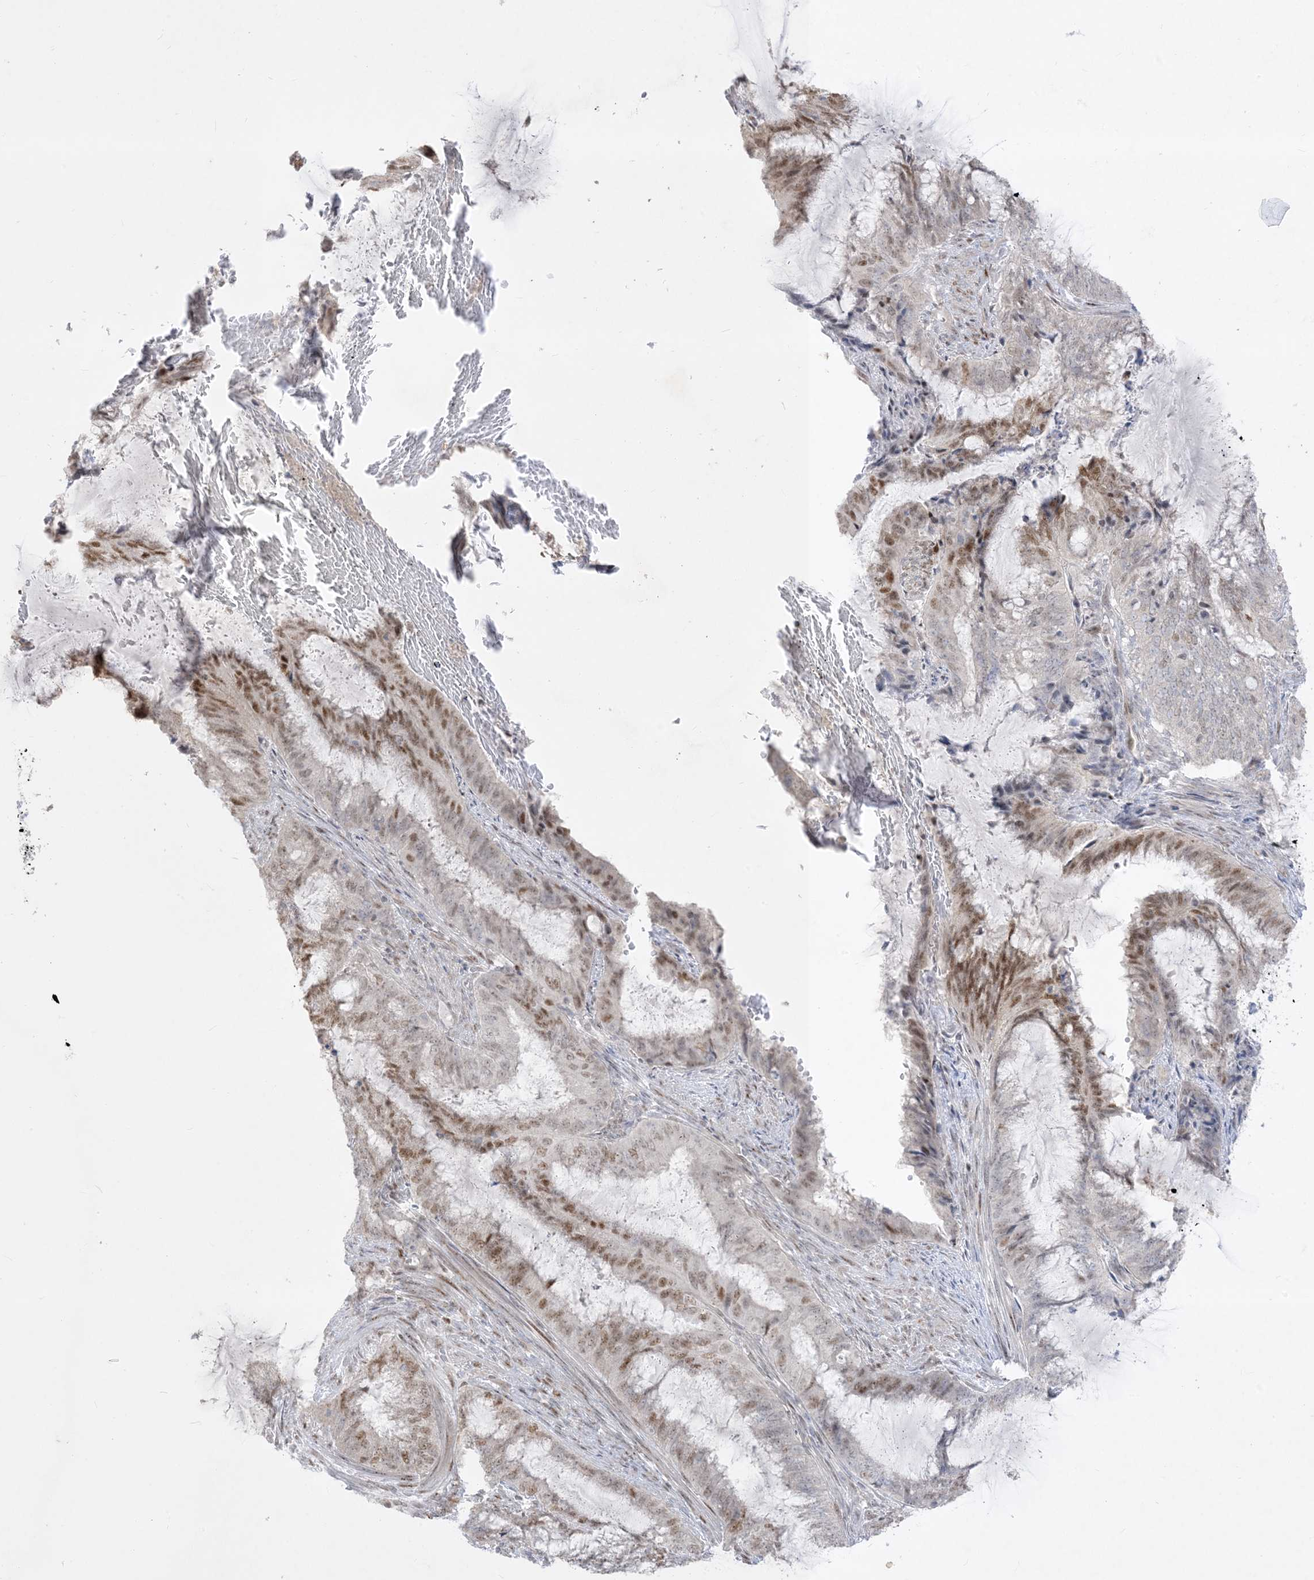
{"staining": {"intensity": "moderate", "quantity": "25%-75%", "location": "nuclear"}, "tissue": "endometrial cancer", "cell_type": "Tumor cells", "image_type": "cancer", "snomed": [{"axis": "morphology", "description": "Adenocarcinoma, NOS"}, {"axis": "topography", "description": "Endometrium"}], "caption": "Moderate nuclear expression is identified in about 25%-75% of tumor cells in endometrial cancer.", "gene": "BHLHE40", "patient": {"sex": "female", "age": 51}}